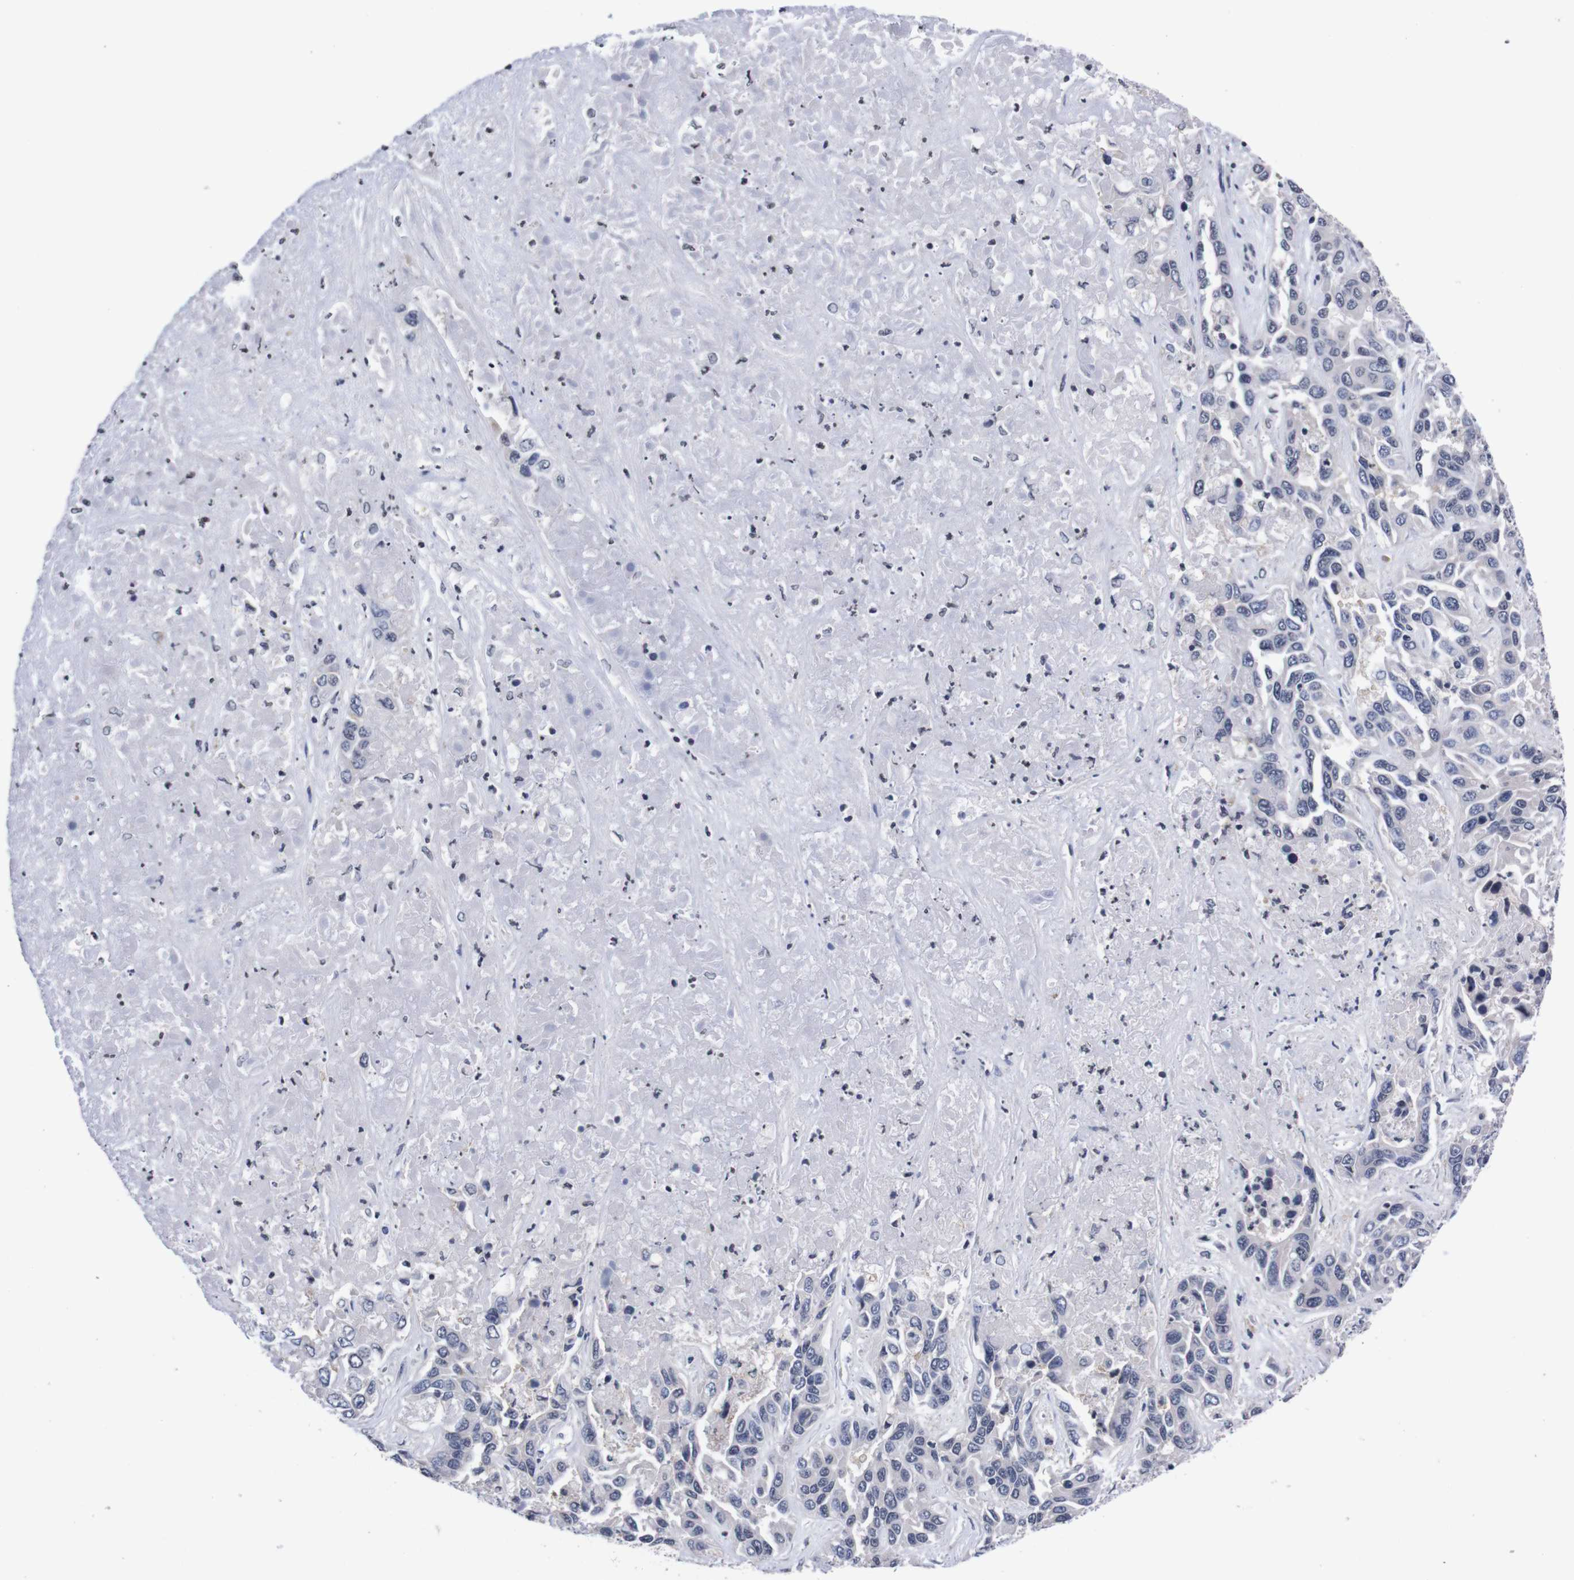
{"staining": {"intensity": "negative", "quantity": "none", "location": "none"}, "tissue": "liver cancer", "cell_type": "Tumor cells", "image_type": "cancer", "snomed": [{"axis": "morphology", "description": "Cholangiocarcinoma"}, {"axis": "topography", "description": "Liver"}], "caption": "Immunohistochemistry of cholangiocarcinoma (liver) displays no expression in tumor cells.", "gene": "TNFRSF21", "patient": {"sex": "female", "age": 52}}